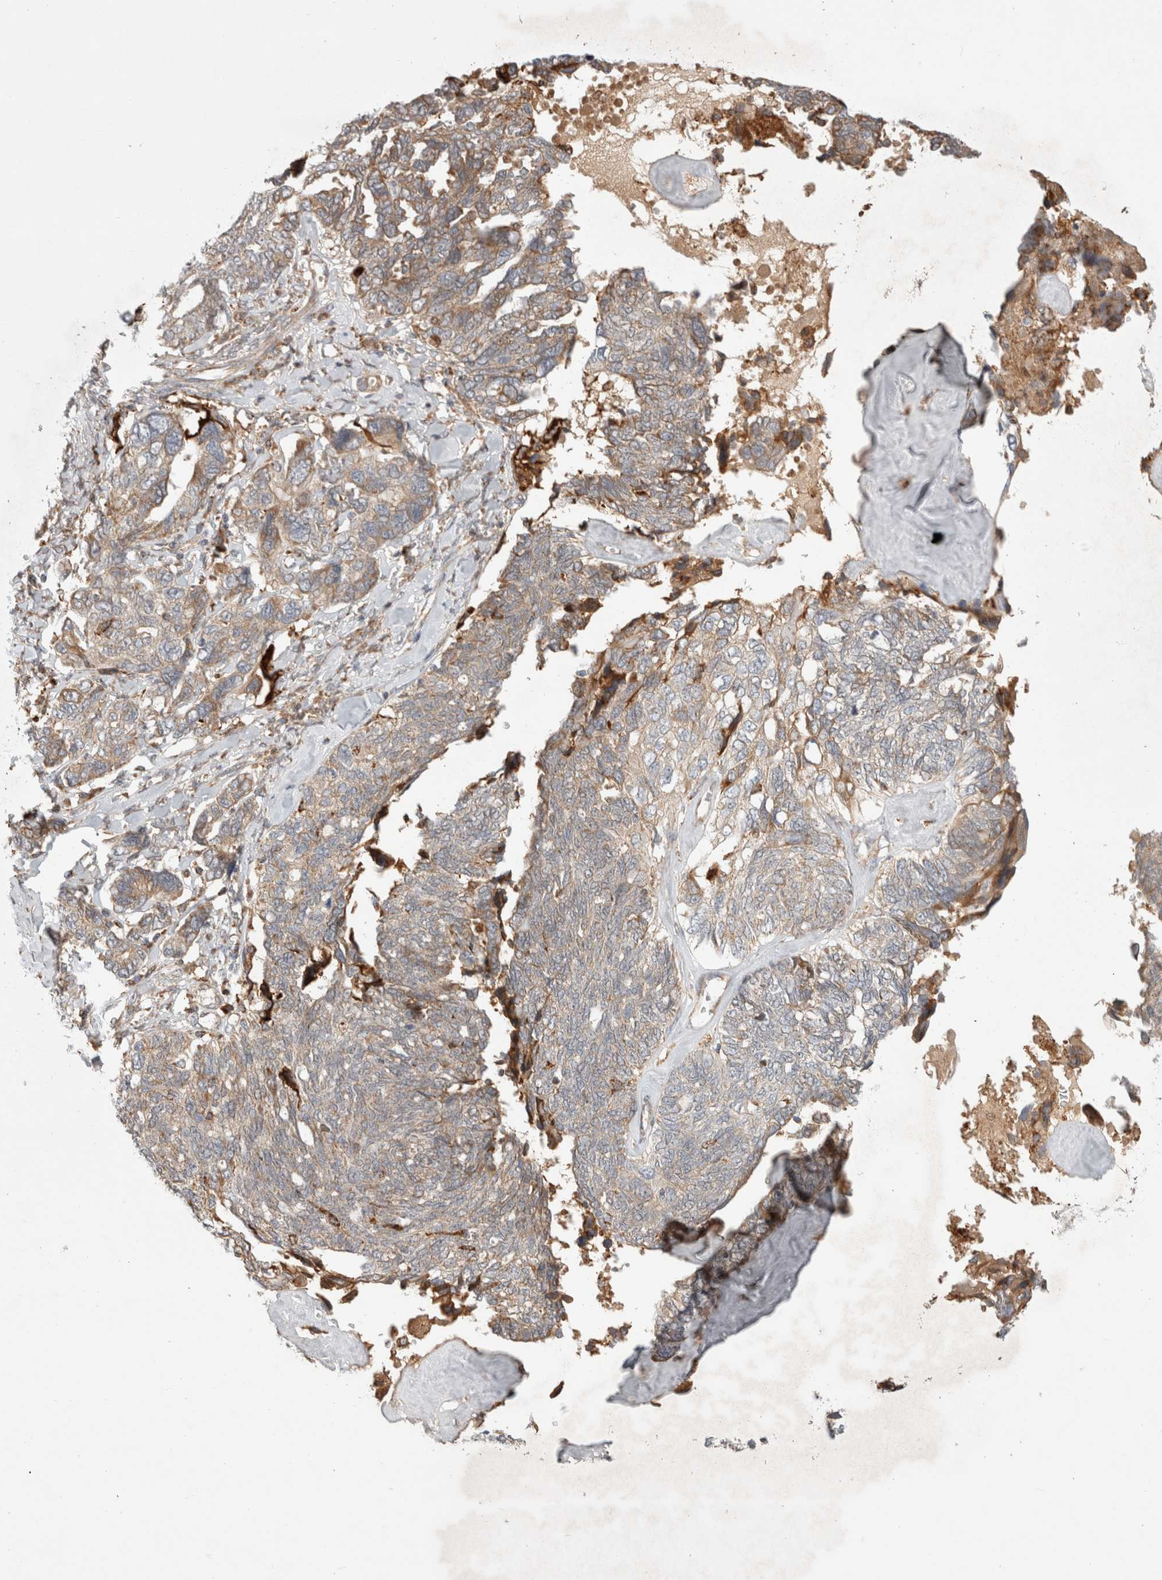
{"staining": {"intensity": "weak", "quantity": ">75%", "location": "cytoplasmic/membranous"}, "tissue": "ovarian cancer", "cell_type": "Tumor cells", "image_type": "cancer", "snomed": [{"axis": "morphology", "description": "Cystadenocarcinoma, serous, NOS"}, {"axis": "topography", "description": "Ovary"}], "caption": "High-magnification brightfield microscopy of ovarian cancer stained with DAB (3,3'-diaminobenzidine) (brown) and counterstained with hematoxylin (blue). tumor cells exhibit weak cytoplasmic/membranous expression is appreciated in approximately>75% of cells.", "gene": "HROB", "patient": {"sex": "female", "age": 79}}